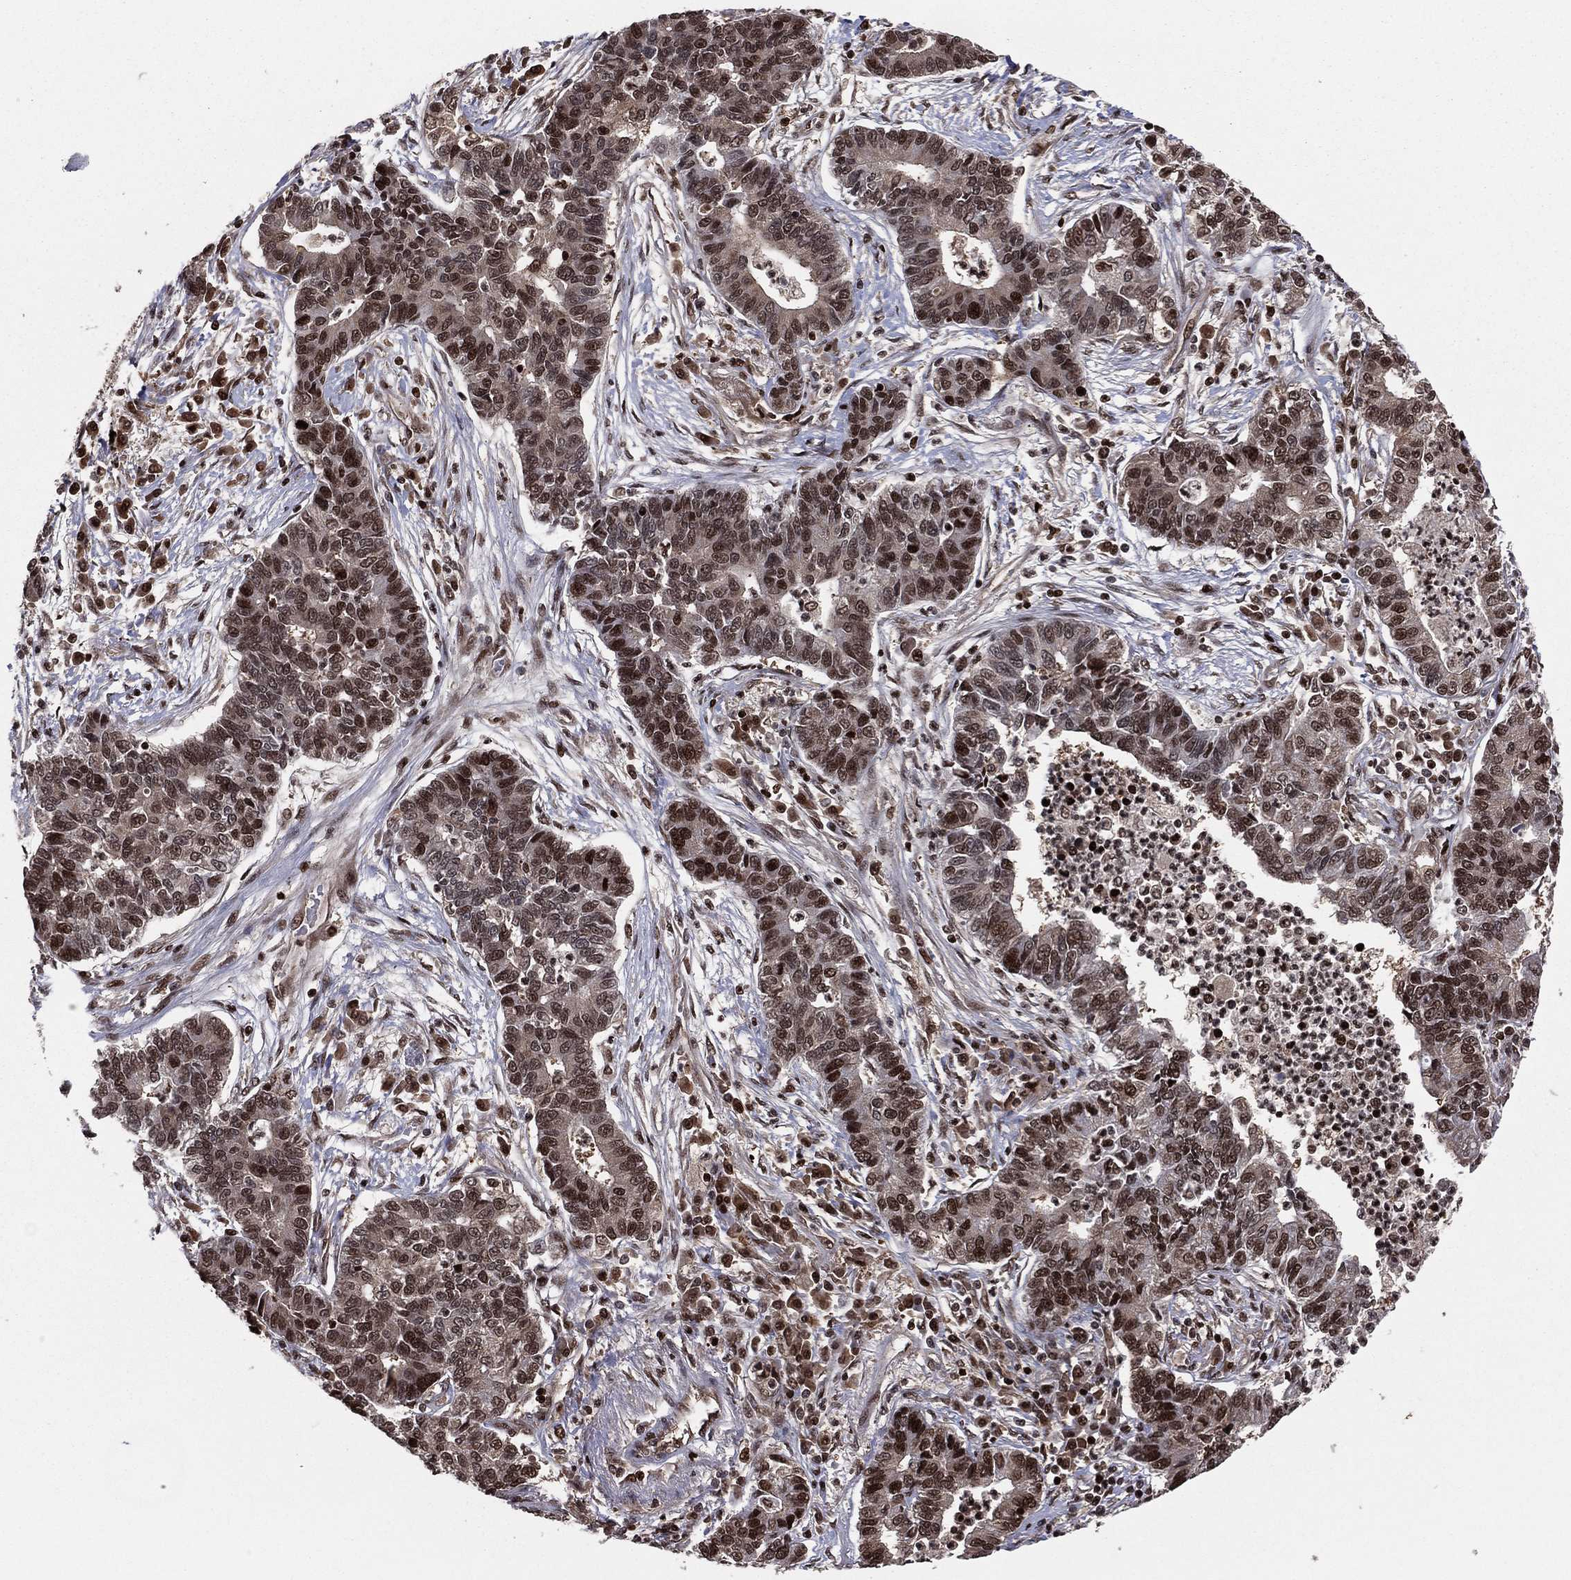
{"staining": {"intensity": "strong", "quantity": "25%-75%", "location": "nuclear"}, "tissue": "lung cancer", "cell_type": "Tumor cells", "image_type": "cancer", "snomed": [{"axis": "morphology", "description": "Adenocarcinoma, NOS"}, {"axis": "topography", "description": "Lung"}], "caption": "Approximately 25%-75% of tumor cells in adenocarcinoma (lung) display strong nuclear protein positivity as visualized by brown immunohistochemical staining.", "gene": "PSMA1", "patient": {"sex": "female", "age": 57}}